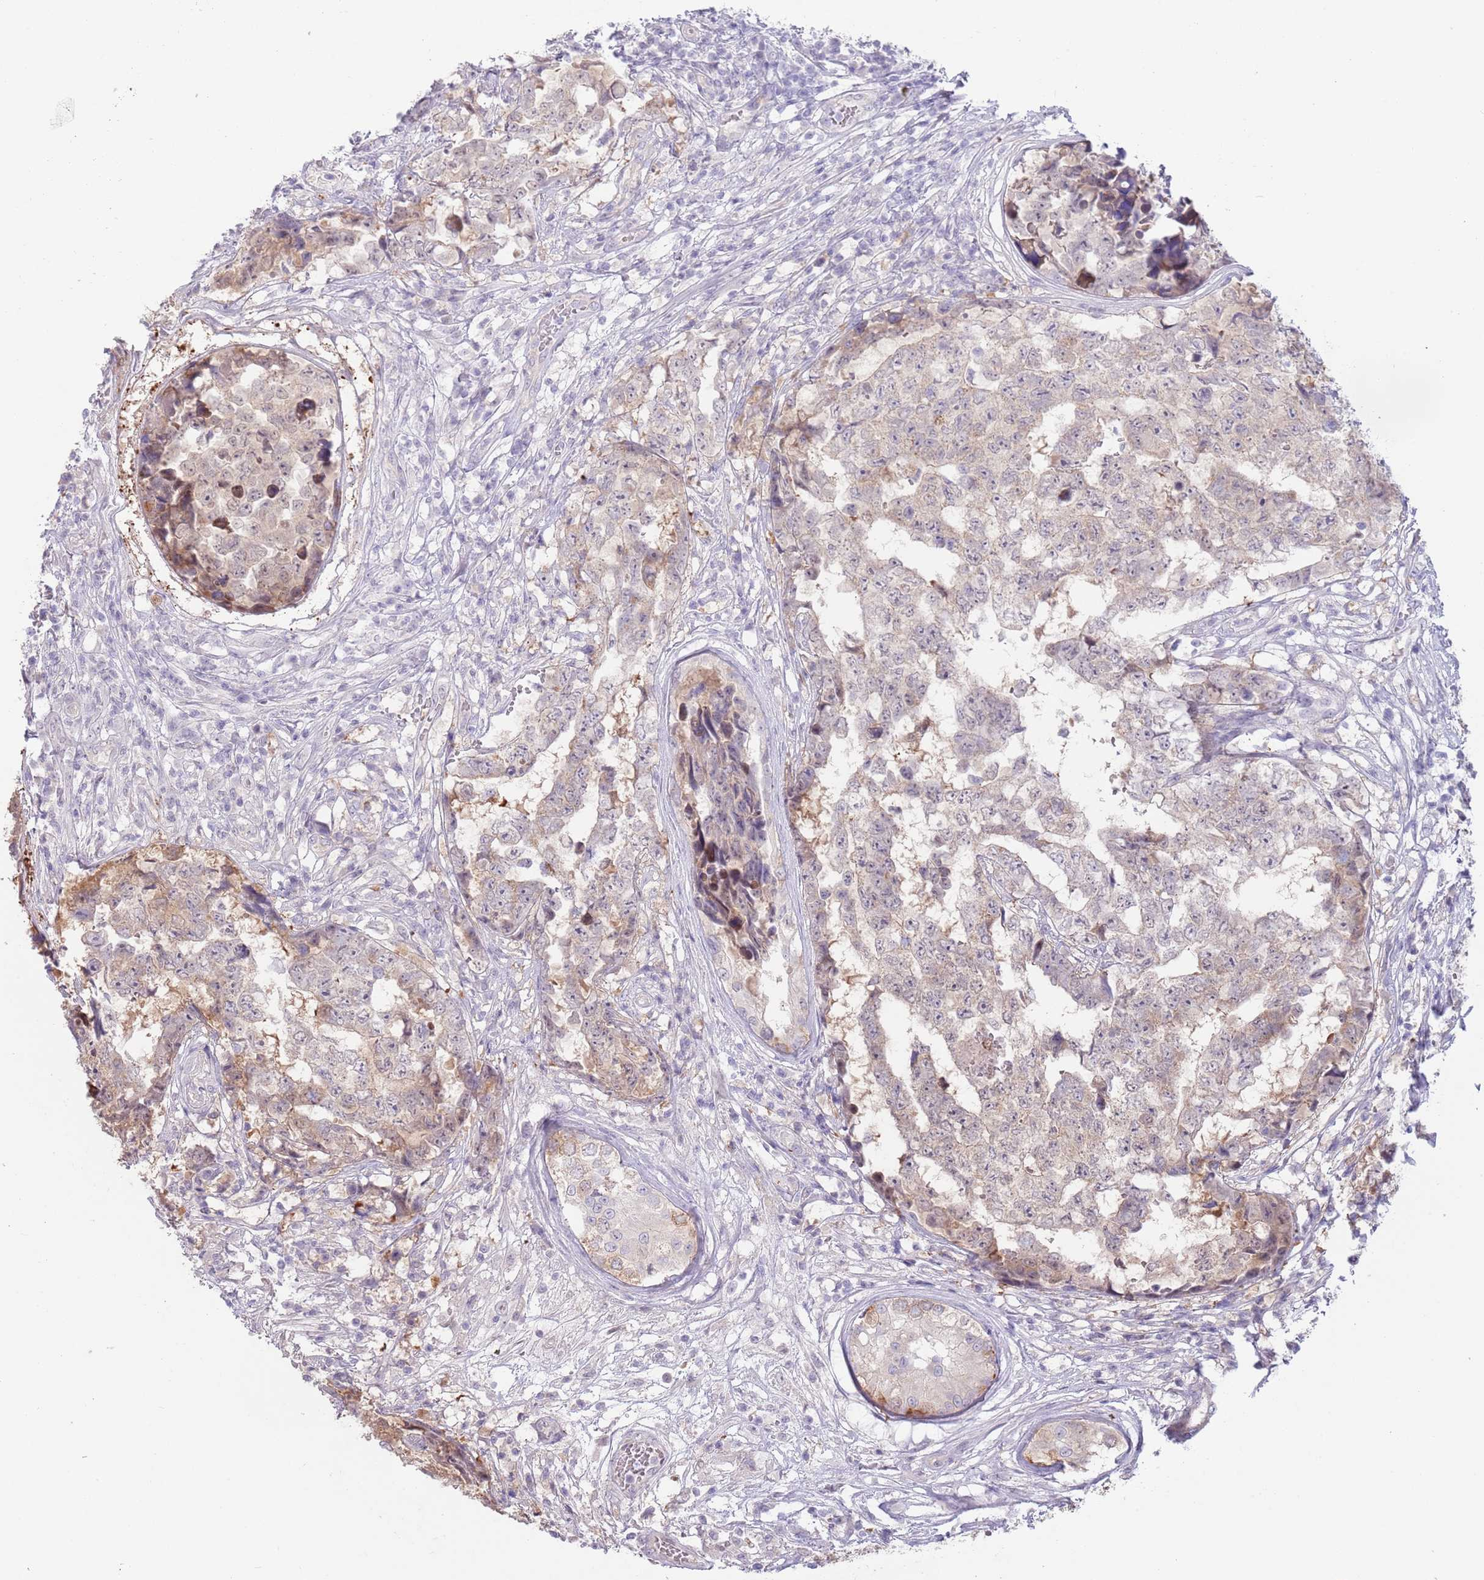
{"staining": {"intensity": "weak", "quantity": "<25%", "location": "cytoplasmic/membranous"}, "tissue": "testis cancer", "cell_type": "Tumor cells", "image_type": "cancer", "snomed": [{"axis": "morphology", "description": "Carcinoma, Embryonal, NOS"}, {"axis": "topography", "description": "Testis"}], "caption": "This is a micrograph of immunohistochemistry staining of testis cancer (embryonal carcinoma), which shows no positivity in tumor cells. (DAB immunohistochemistry with hematoxylin counter stain).", "gene": "LDHD", "patient": {"sex": "male", "age": 25}}